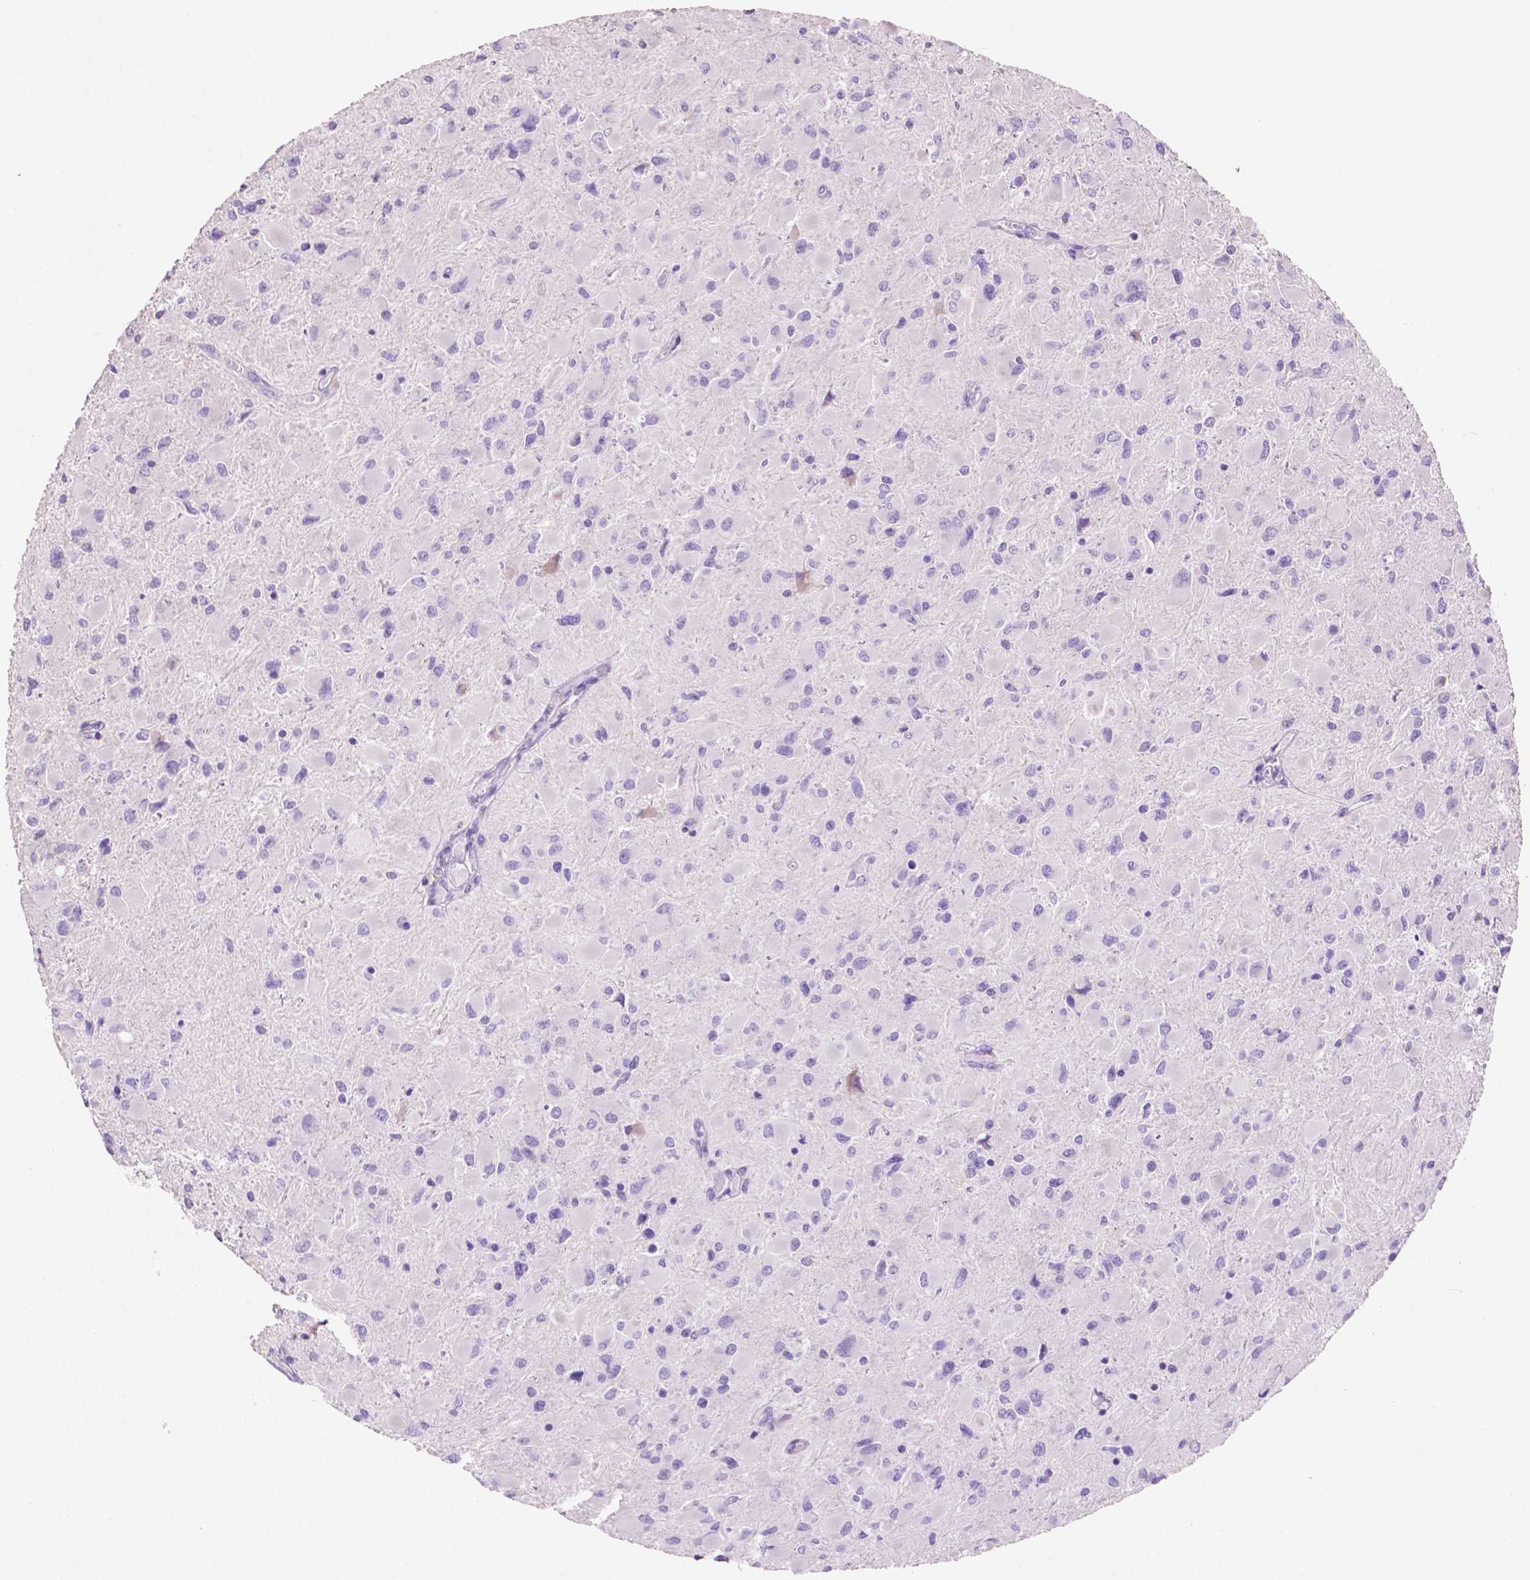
{"staining": {"intensity": "negative", "quantity": "none", "location": "none"}, "tissue": "glioma", "cell_type": "Tumor cells", "image_type": "cancer", "snomed": [{"axis": "morphology", "description": "Glioma, malignant, High grade"}, {"axis": "topography", "description": "Cerebral cortex"}], "caption": "Immunohistochemistry histopathology image of glioma stained for a protein (brown), which reveals no positivity in tumor cells.", "gene": "CLDN17", "patient": {"sex": "female", "age": 36}}